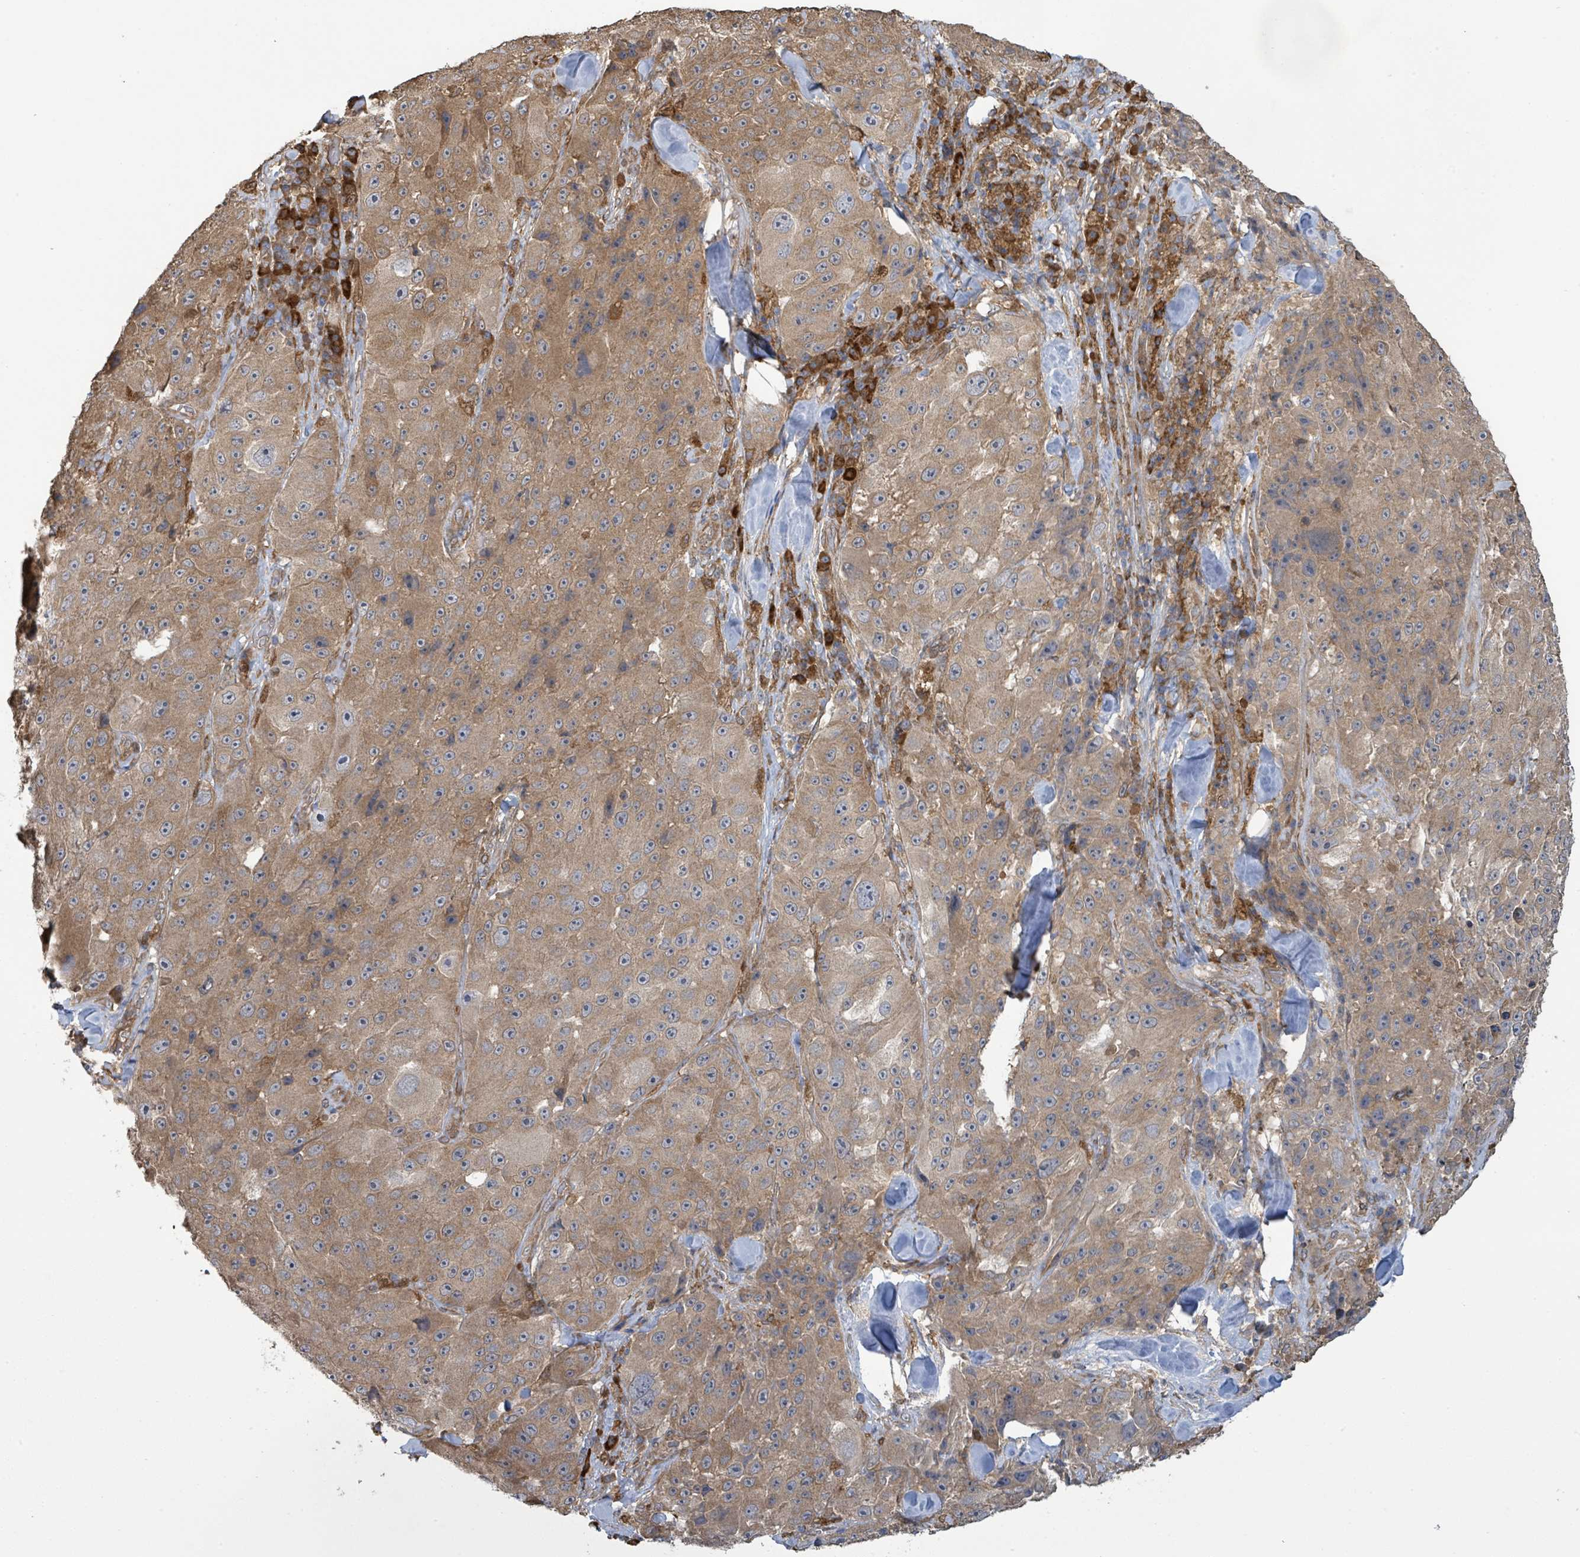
{"staining": {"intensity": "moderate", "quantity": ">75%", "location": "cytoplasmic/membranous"}, "tissue": "melanoma", "cell_type": "Tumor cells", "image_type": "cancer", "snomed": [{"axis": "morphology", "description": "Malignant melanoma, Metastatic site"}, {"axis": "topography", "description": "Lymph node"}], "caption": "Immunohistochemistry histopathology image of neoplastic tissue: human melanoma stained using IHC reveals medium levels of moderate protein expression localized specifically in the cytoplasmic/membranous of tumor cells, appearing as a cytoplasmic/membranous brown color.", "gene": "ARPIN", "patient": {"sex": "male", "age": 62}}